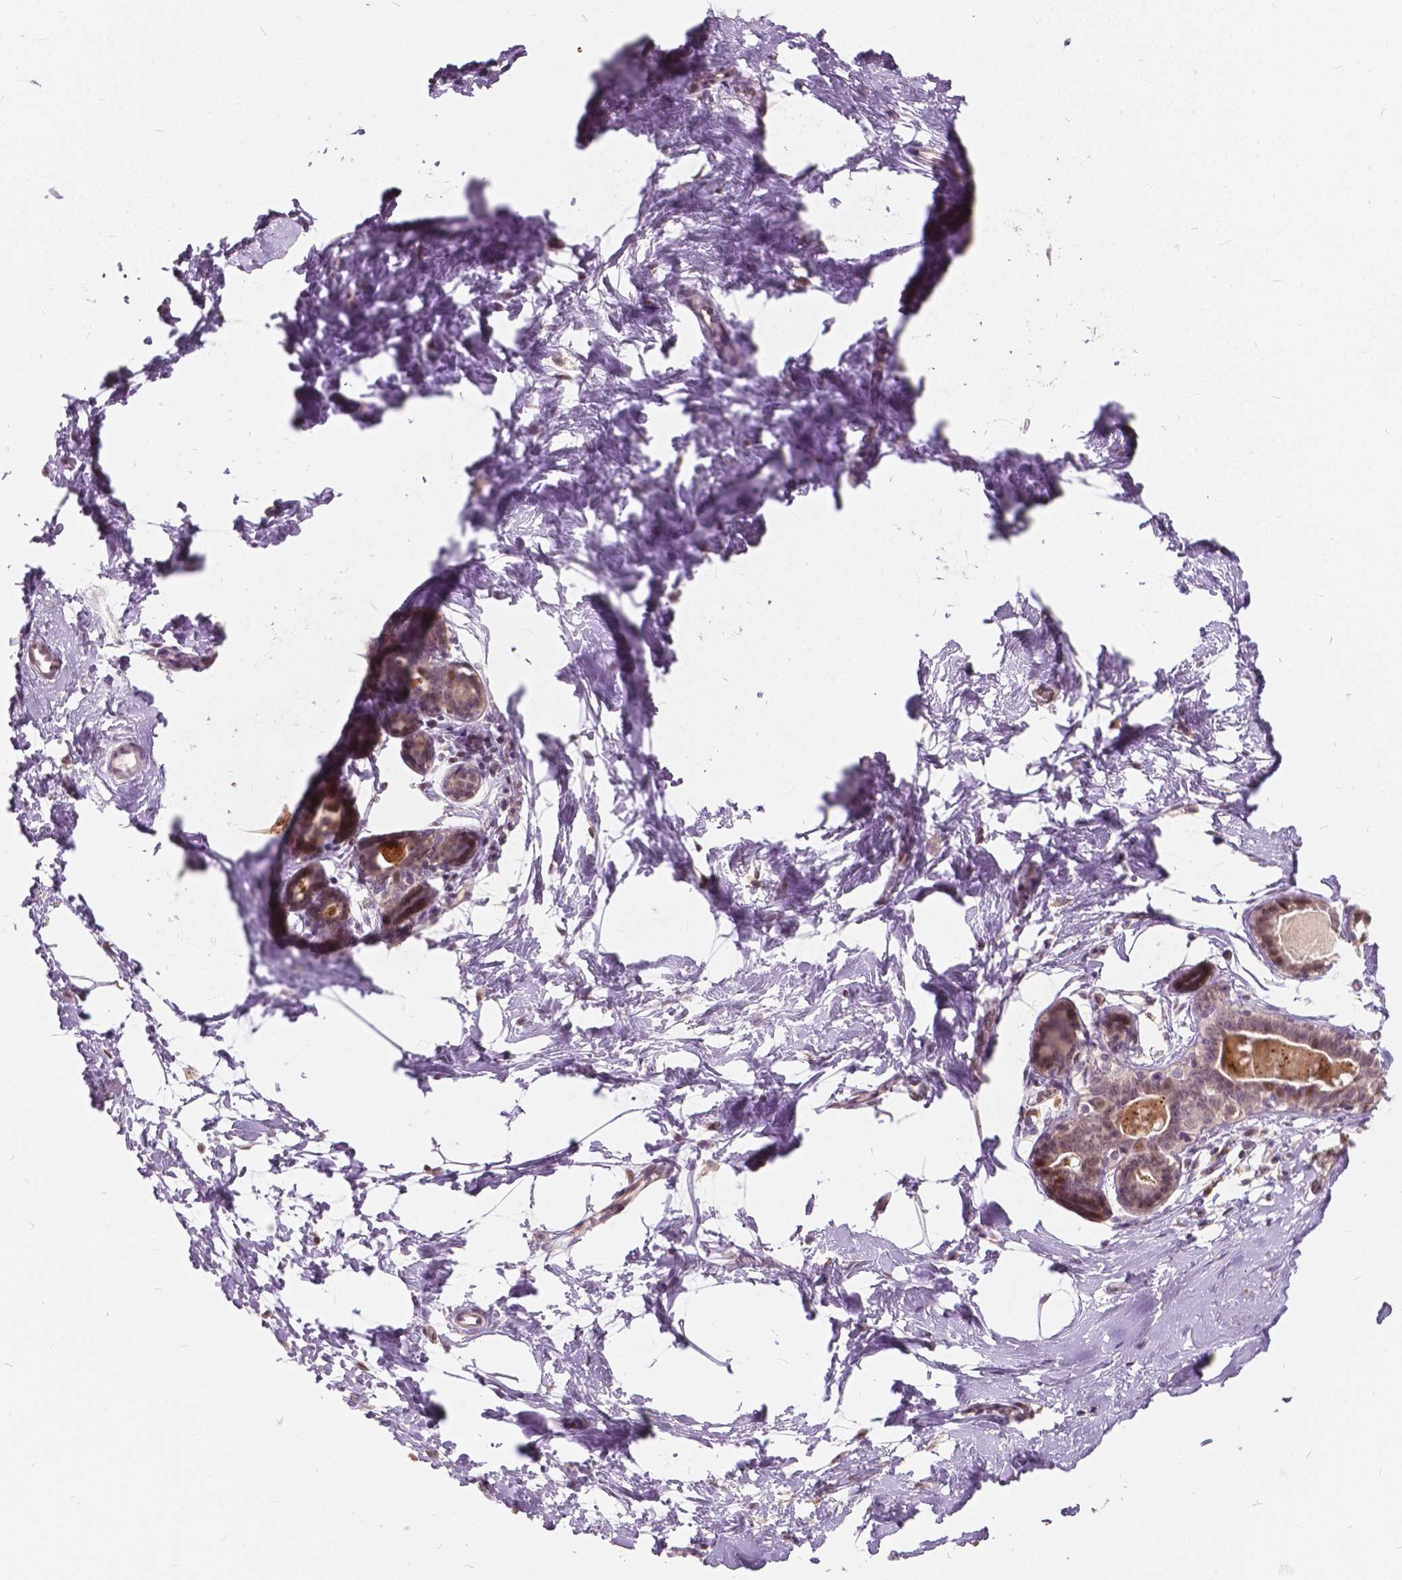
{"staining": {"intensity": "moderate", "quantity": "25%-75%", "location": "nuclear"}, "tissue": "breast", "cell_type": "Adipocytes", "image_type": "normal", "snomed": [{"axis": "morphology", "description": "Normal tissue, NOS"}, {"axis": "topography", "description": "Breast"}], "caption": "Adipocytes reveal medium levels of moderate nuclear expression in approximately 25%-75% of cells in benign breast. (DAB (3,3'-diaminobenzidine) IHC with brightfield microscopy, high magnification).", "gene": "DLX6", "patient": {"sex": "female", "age": 45}}